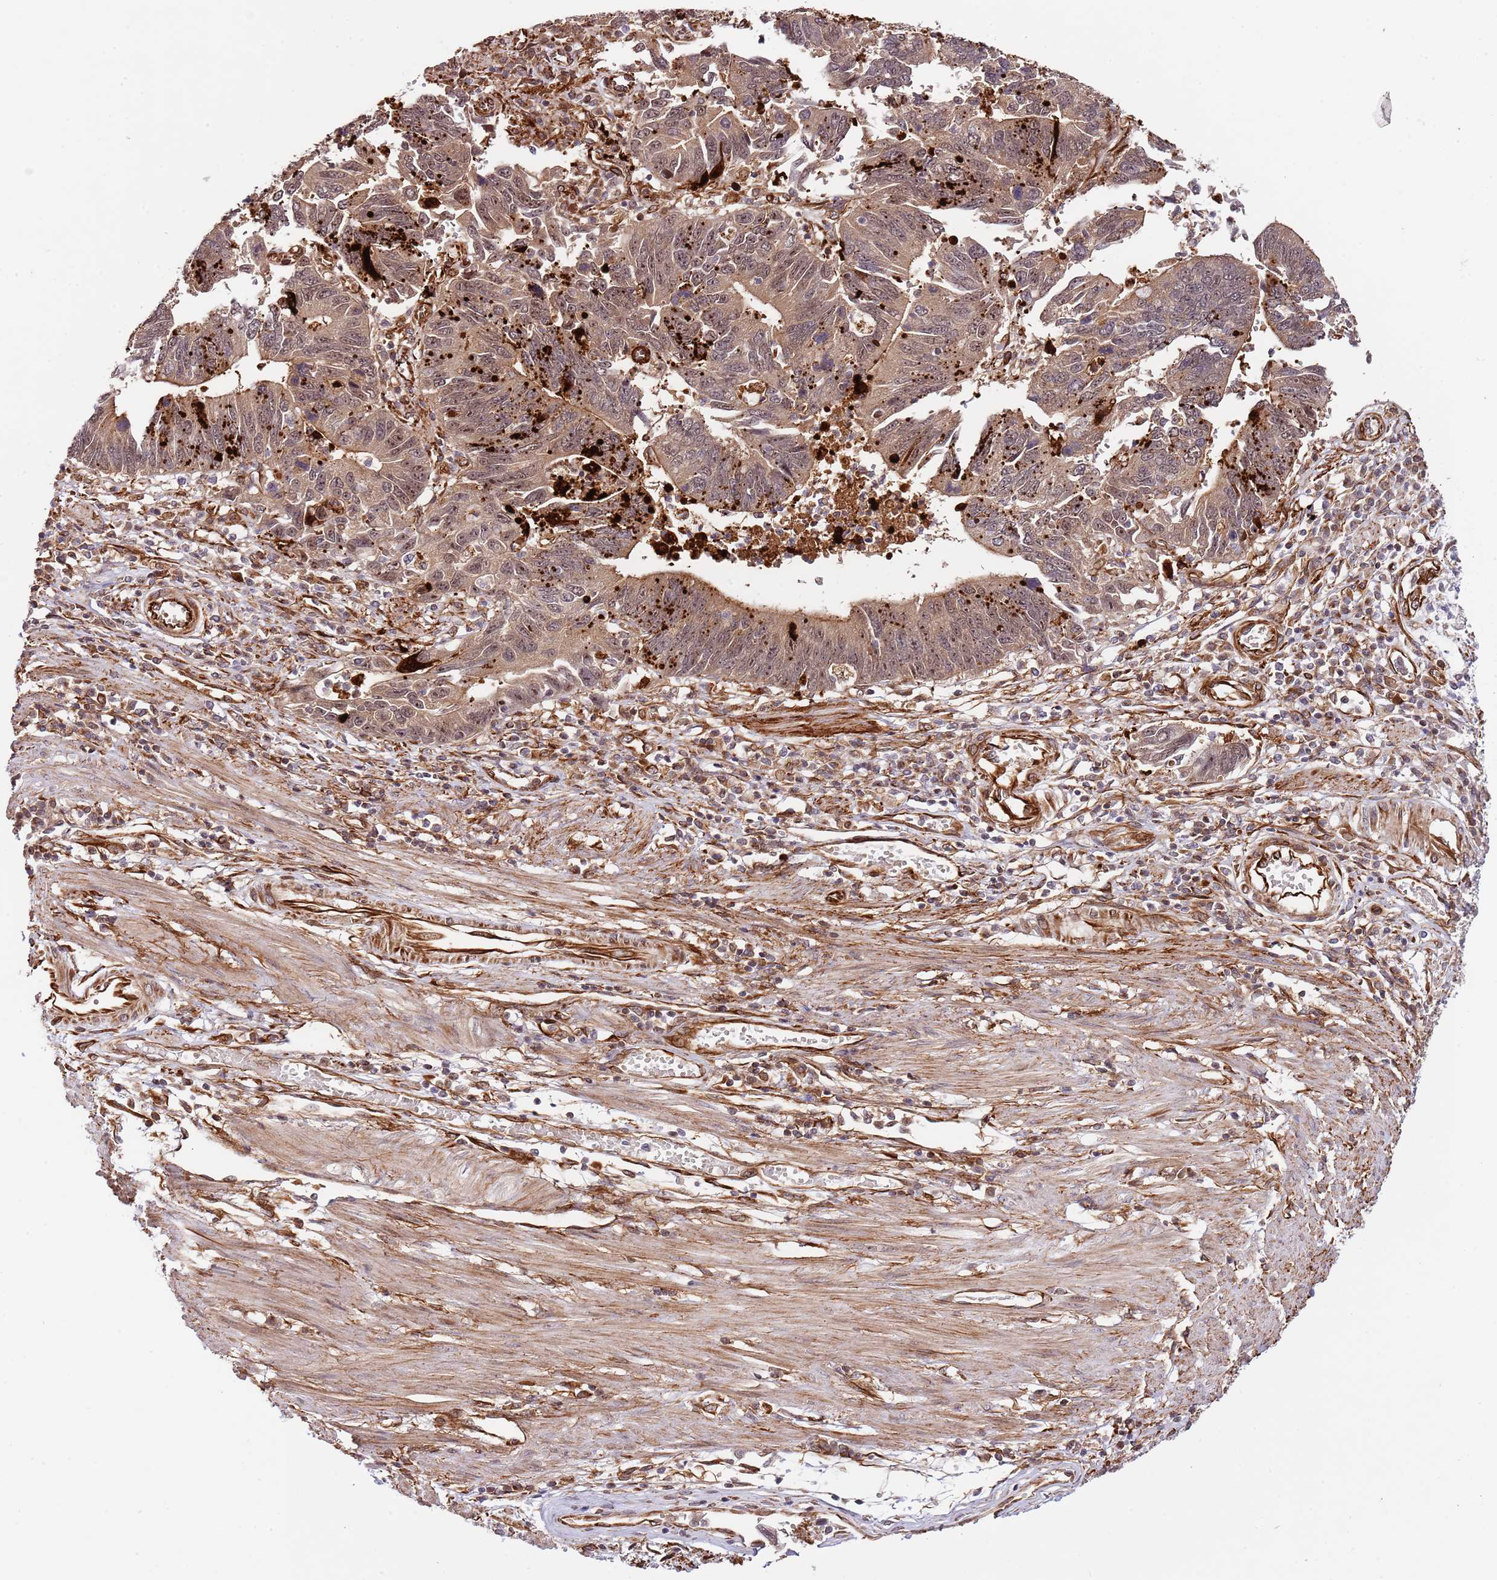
{"staining": {"intensity": "weak", "quantity": ">75%", "location": "cytoplasmic/membranous,nuclear"}, "tissue": "stomach cancer", "cell_type": "Tumor cells", "image_type": "cancer", "snomed": [{"axis": "morphology", "description": "Adenocarcinoma, NOS"}, {"axis": "topography", "description": "Stomach"}], "caption": "Weak cytoplasmic/membranous and nuclear expression is present in approximately >75% of tumor cells in stomach cancer (adenocarcinoma). Immunohistochemistry (ihc) stains the protein in brown and the nuclei are stained blue.", "gene": "NEK3", "patient": {"sex": "male", "age": 59}}